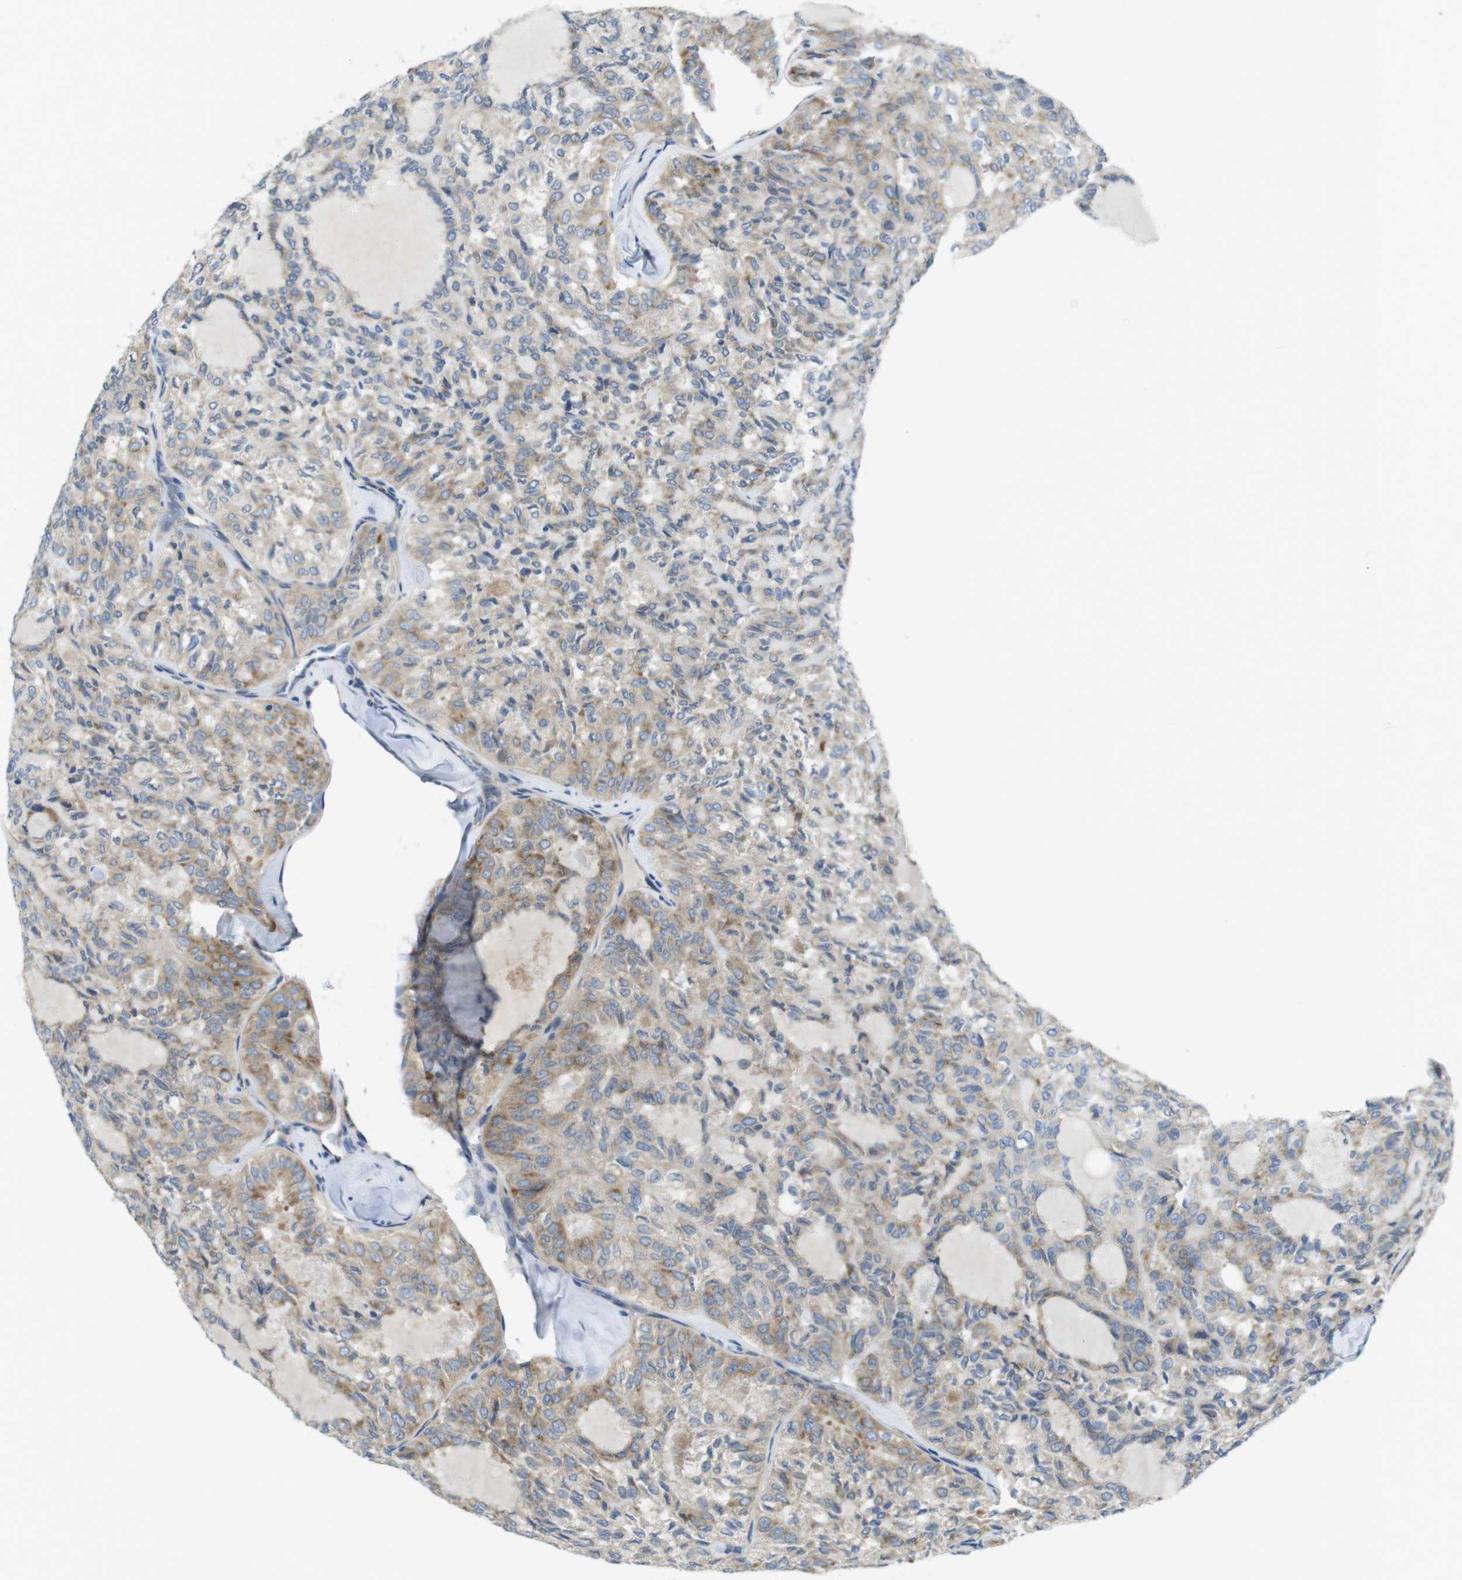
{"staining": {"intensity": "moderate", "quantity": ">75%", "location": "cytoplasmic/membranous"}, "tissue": "thyroid cancer", "cell_type": "Tumor cells", "image_type": "cancer", "snomed": [{"axis": "morphology", "description": "Follicular adenoma carcinoma, NOS"}, {"axis": "topography", "description": "Thyroid gland"}], "caption": "An immunohistochemistry (IHC) photomicrograph of neoplastic tissue is shown. Protein staining in brown highlights moderate cytoplasmic/membranous positivity in follicular adenoma carcinoma (thyroid) within tumor cells.", "gene": "TMEM234", "patient": {"sex": "male", "age": 75}}